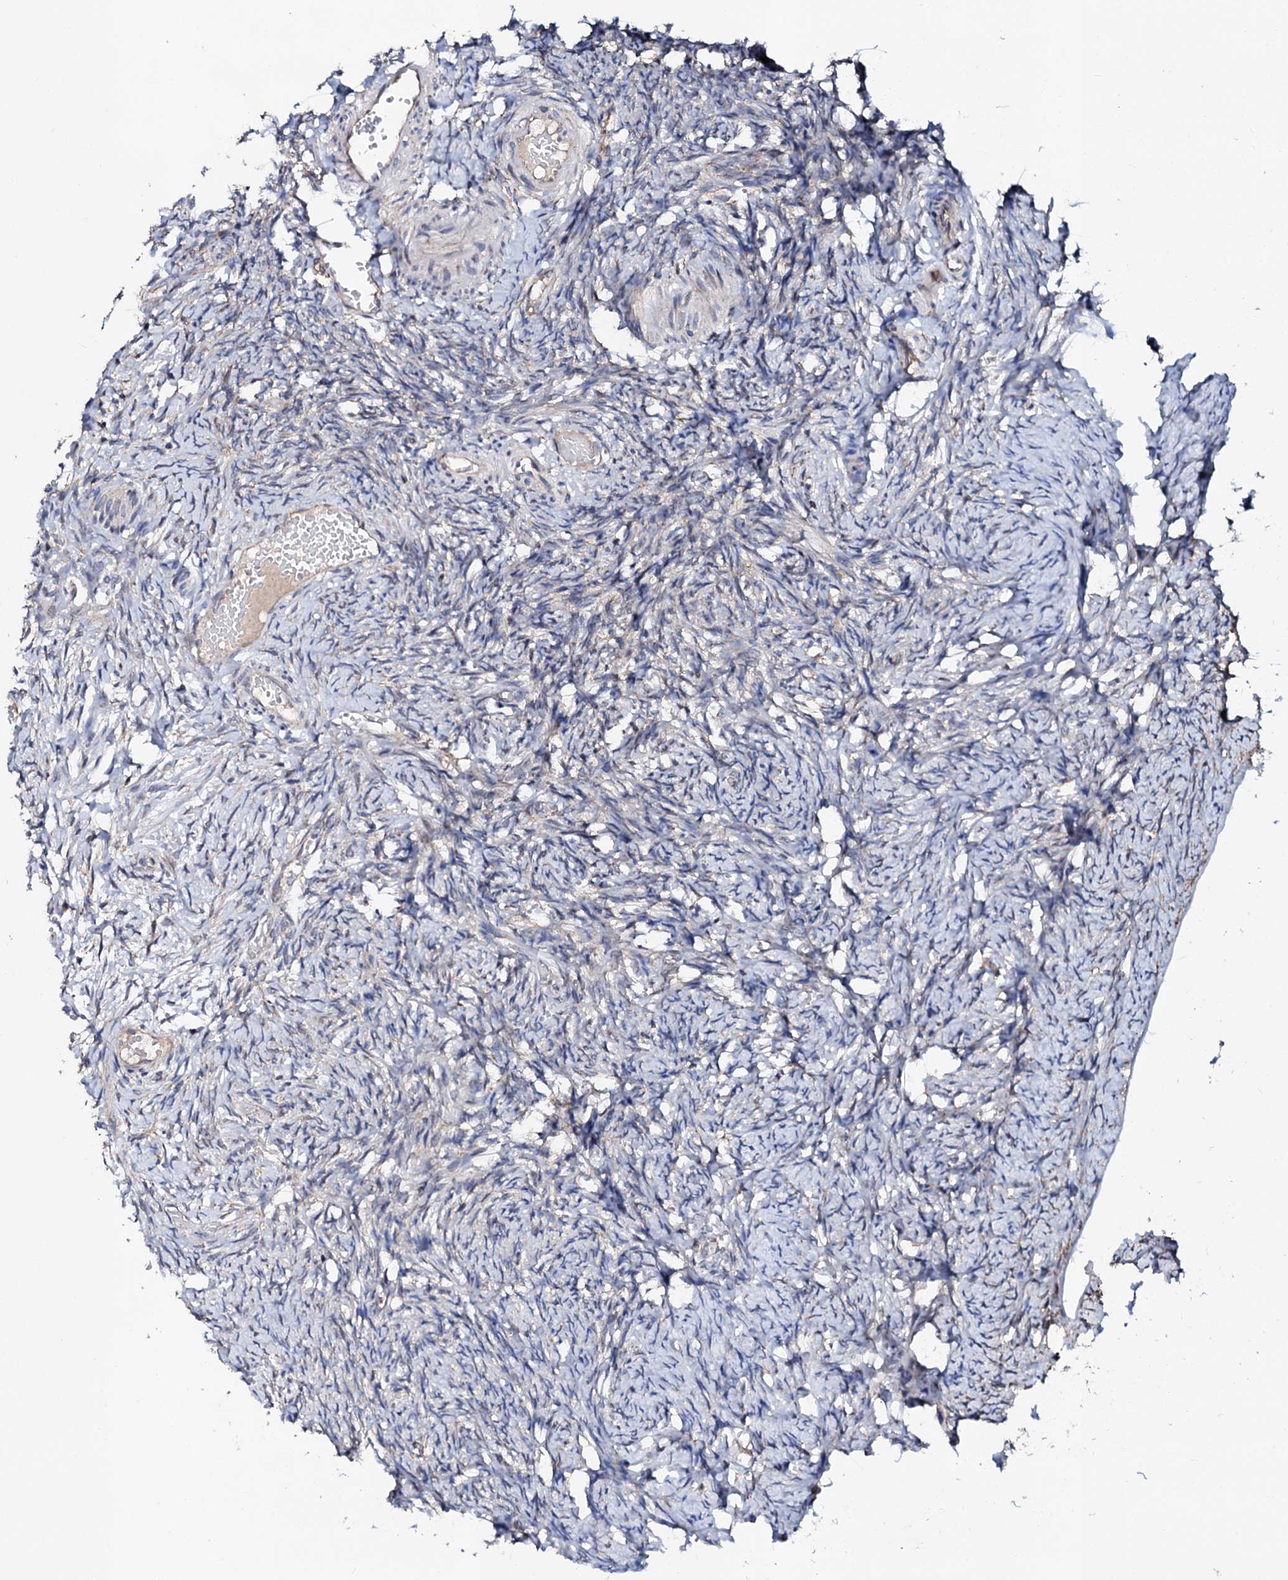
{"staining": {"intensity": "negative", "quantity": "none", "location": "none"}, "tissue": "ovary", "cell_type": "Ovarian stroma cells", "image_type": "normal", "snomed": [{"axis": "morphology", "description": "Adenocarcinoma, NOS"}, {"axis": "topography", "description": "Endometrium"}], "caption": "Immunohistochemistry (IHC) photomicrograph of benign human ovary stained for a protein (brown), which reveals no positivity in ovarian stroma cells. (DAB (3,3'-diaminobenzidine) immunohistochemistry (IHC) visualized using brightfield microscopy, high magnification).", "gene": "UBE3C", "patient": {"sex": "female", "age": 32}}